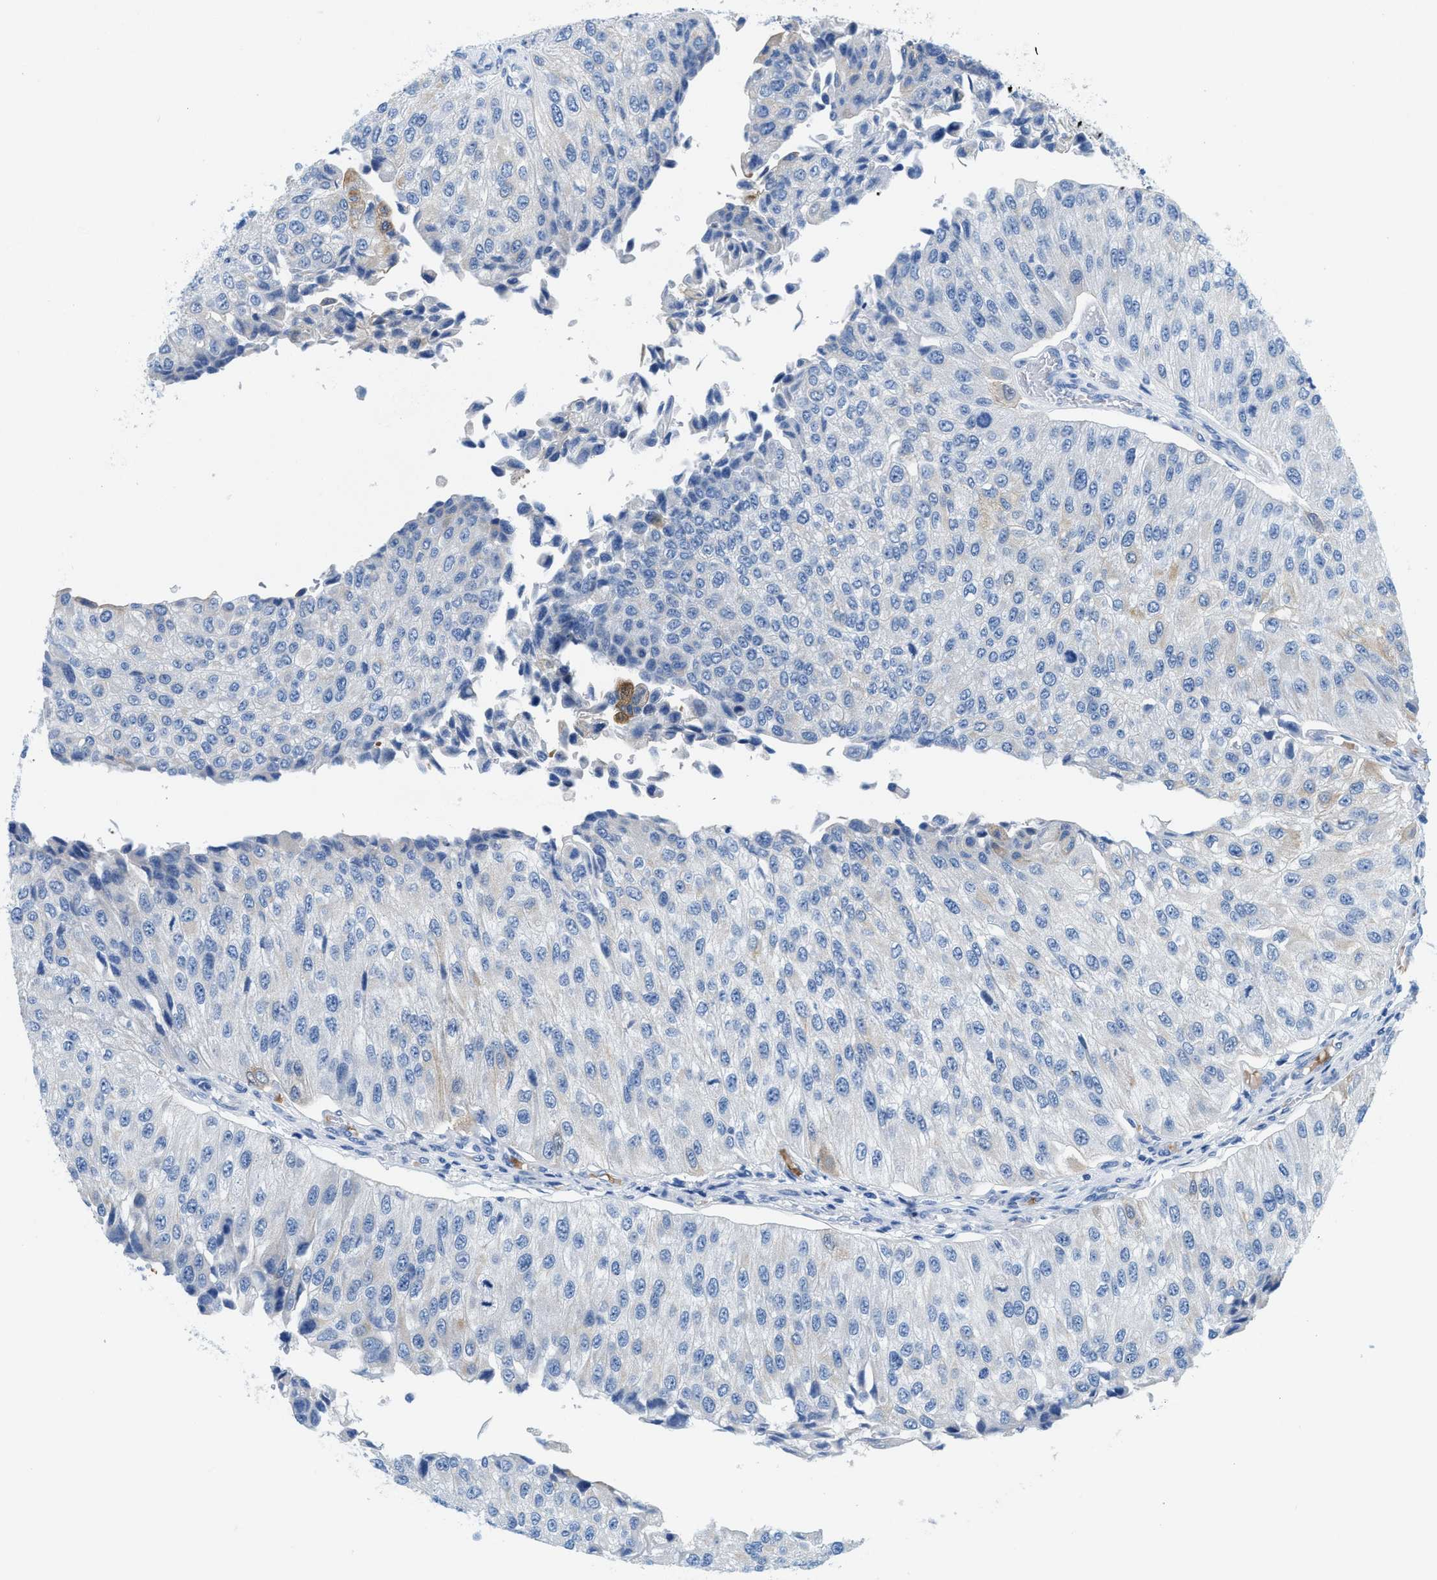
{"staining": {"intensity": "moderate", "quantity": "<25%", "location": "cytoplasmic/membranous"}, "tissue": "urothelial cancer", "cell_type": "Tumor cells", "image_type": "cancer", "snomed": [{"axis": "morphology", "description": "Urothelial carcinoma, High grade"}, {"axis": "topography", "description": "Kidney"}, {"axis": "topography", "description": "Urinary bladder"}], "caption": "A low amount of moderate cytoplasmic/membranous positivity is identified in about <25% of tumor cells in urothelial cancer tissue. Using DAB (3,3'-diaminobenzidine) (brown) and hematoxylin (blue) stains, captured at high magnification using brightfield microscopy.", "gene": "BPGM", "patient": {"sex": "male", "age": 77}}